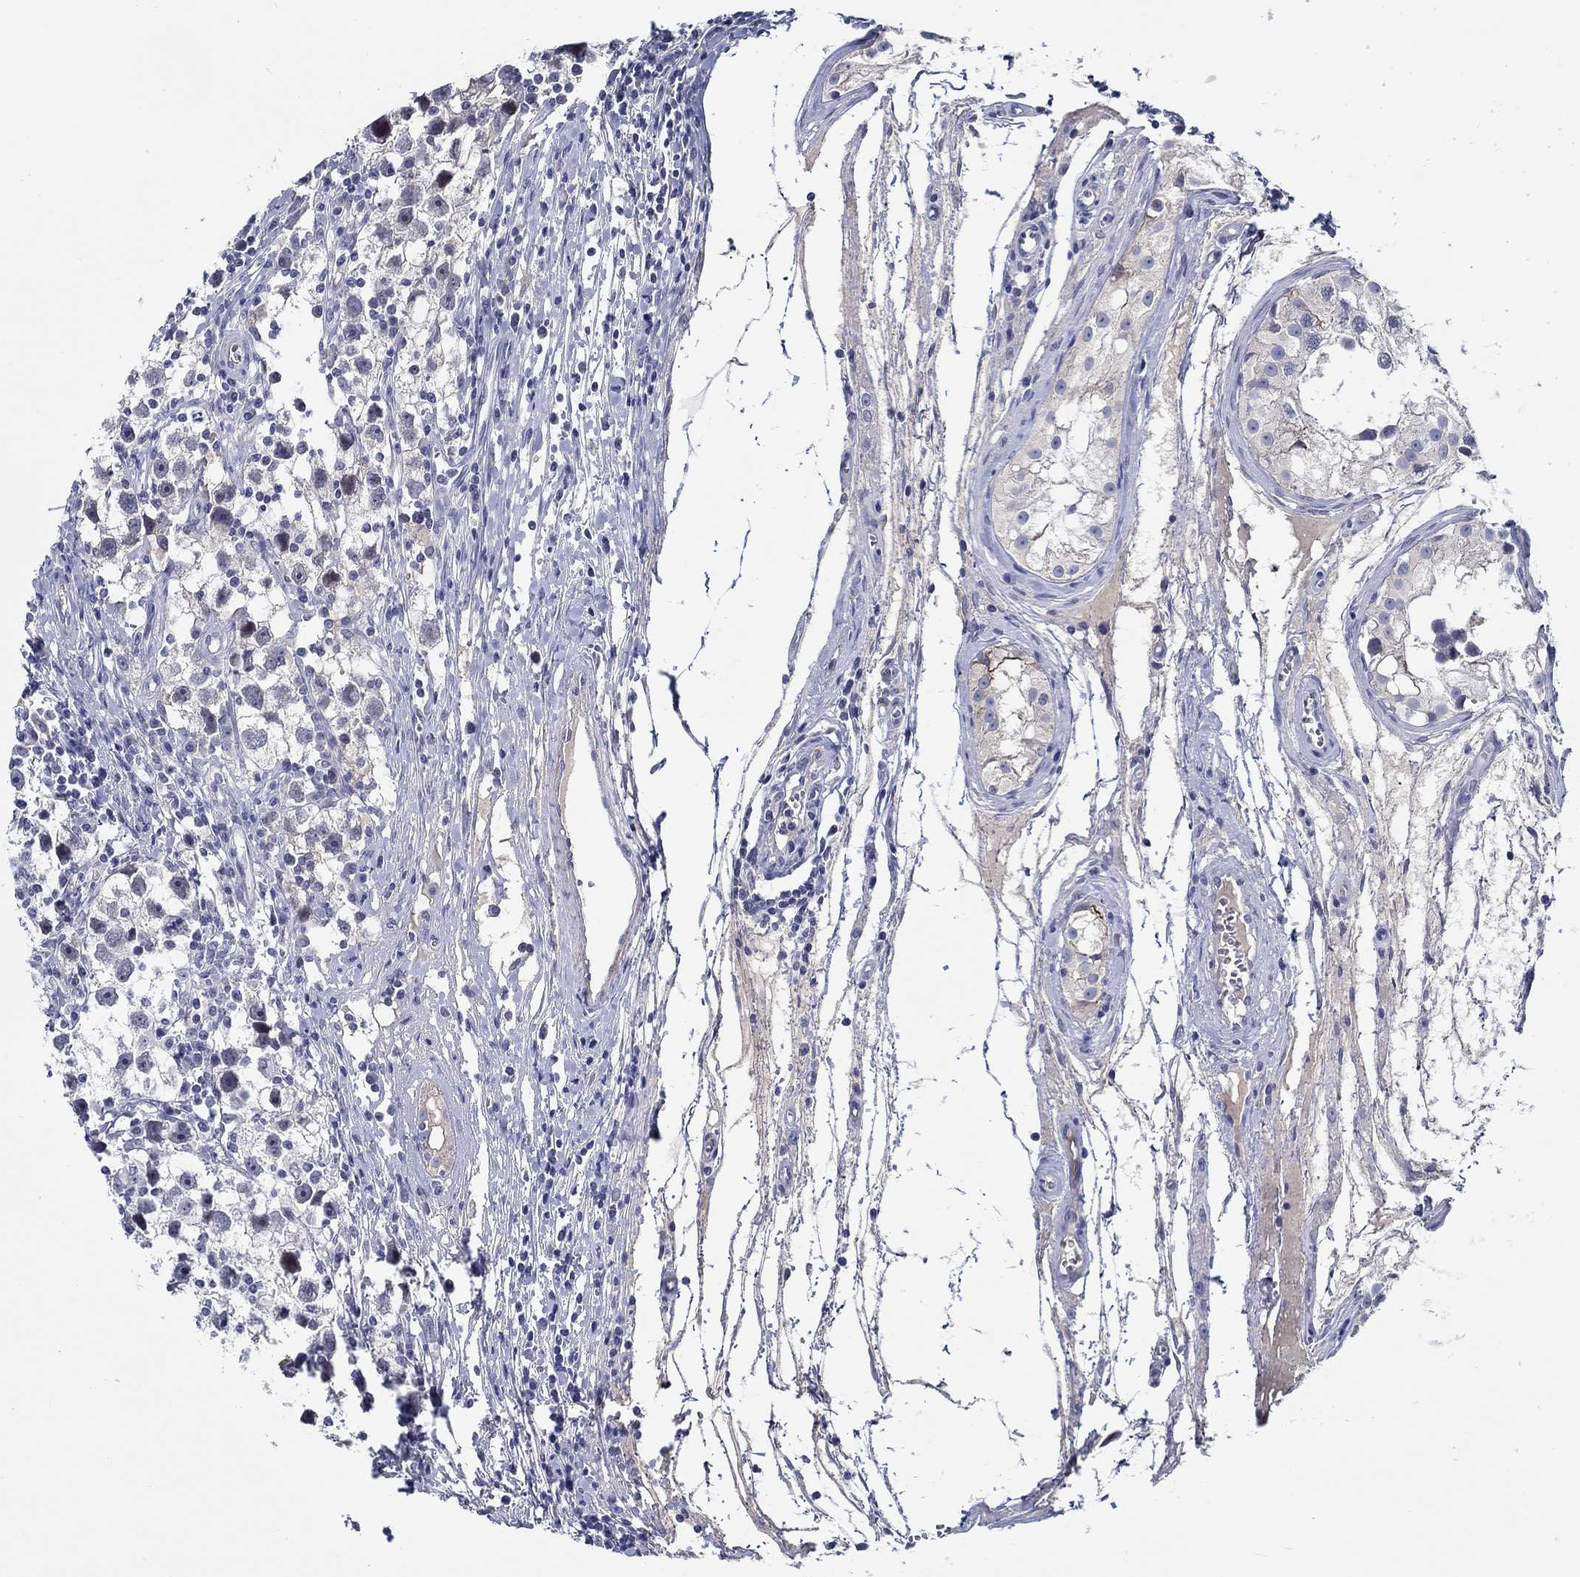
{"staining": {"intensity": "negative", "quantity": "none", "location": "none"}, "tissue": "testis cancer", "cell_type": "Tumor cells", "image_type": "cancer", "snomed": [{"axis": "morphology", "description": "Seminoma, NOS"}, {"axis": "topography", "description": "Testis"}], "caption": "Immunohistochemistry of human testis seminoma displays no expression in tumor cells.", "gene": "MC2R", "patient": {"sex": "male", "age": 30}}